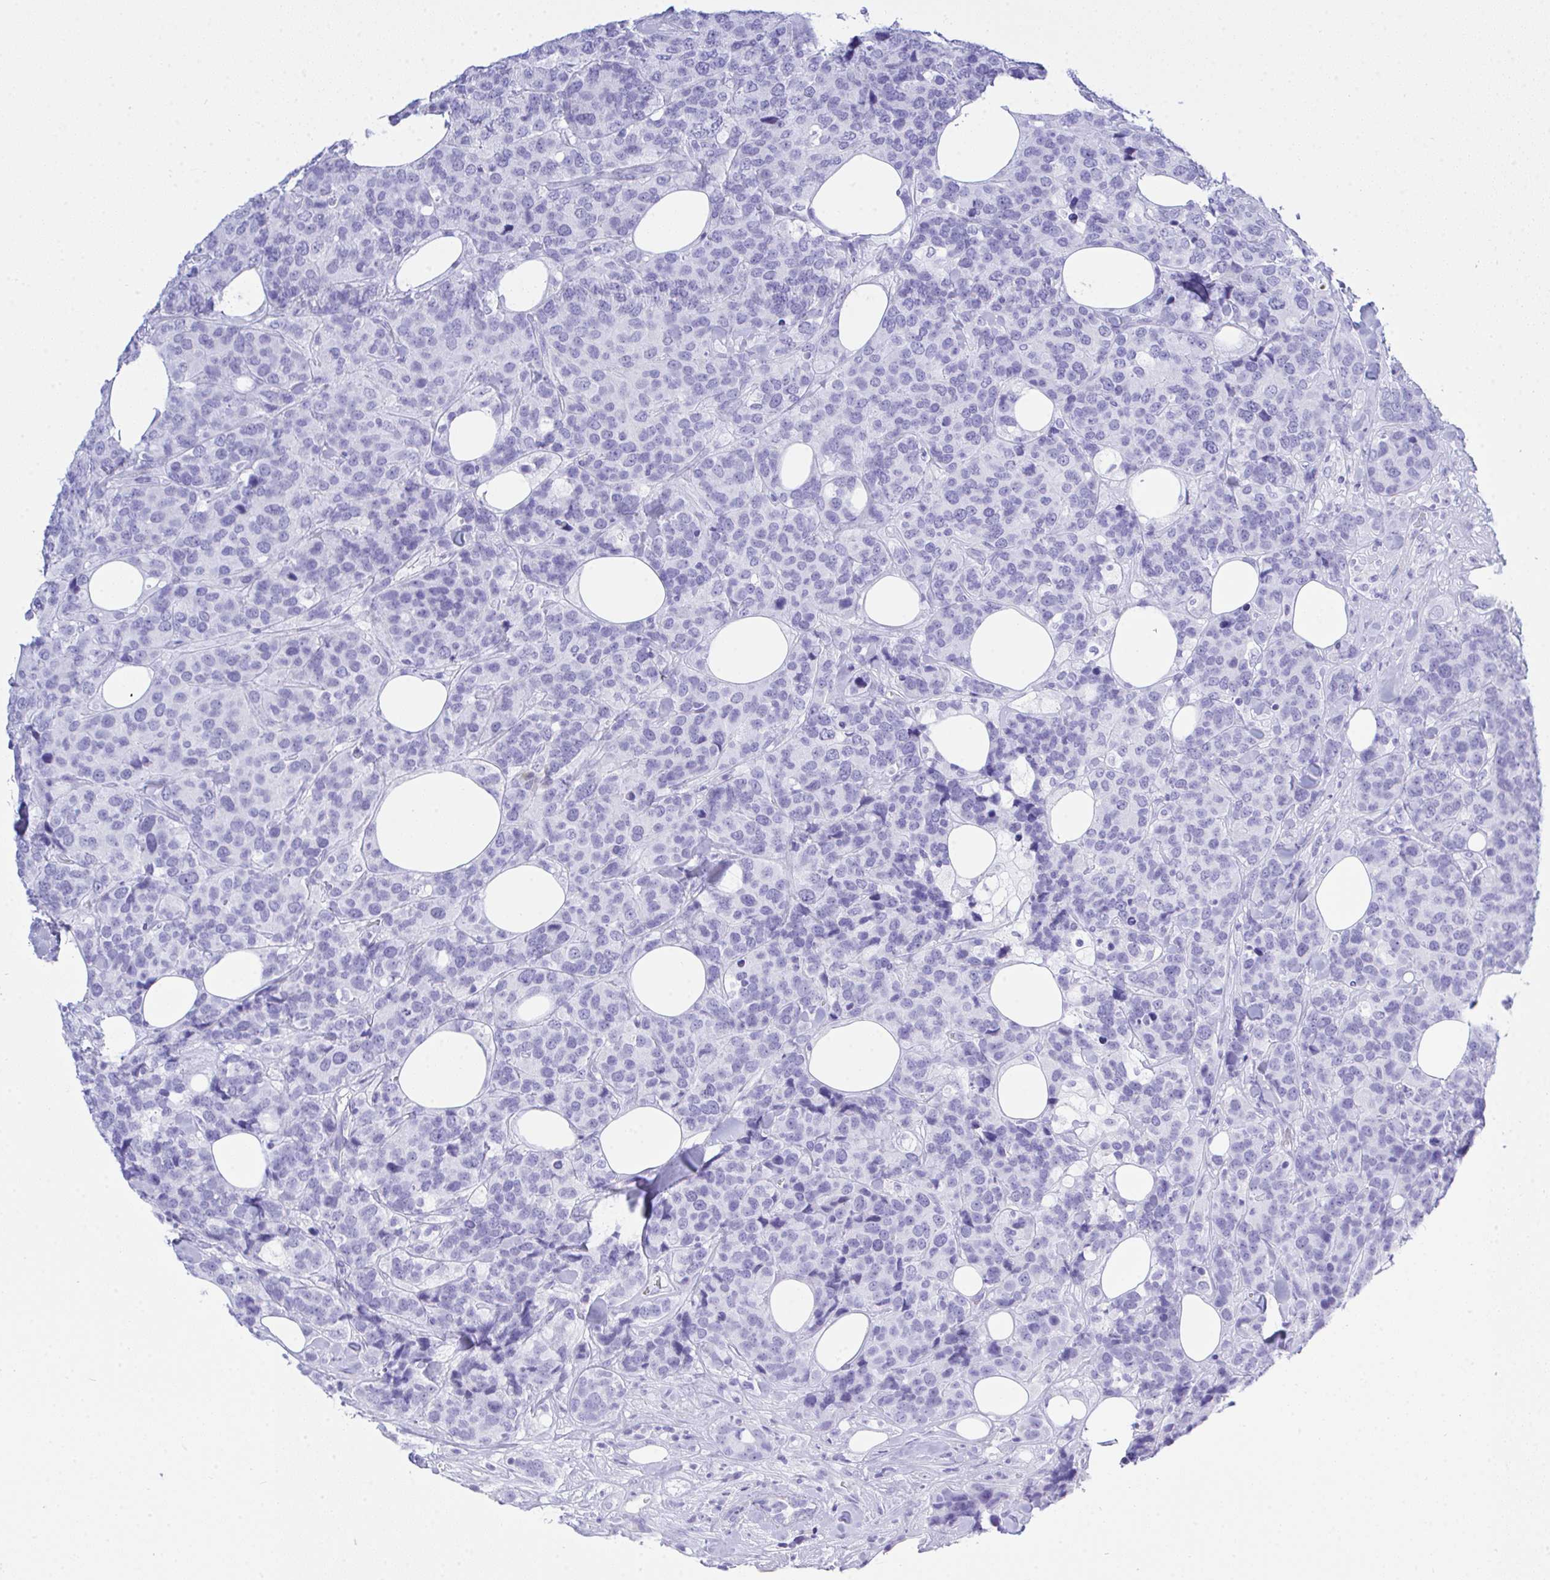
{"staining": {"intensity": "negative", "quantity": "none", "location": "none"}, "tissue": "breast cancer", "cell_type": "Tumor cells", "image_type": "cancer", "snomed": [{"axis": "morphology", "description": "Lobular carcinoma"}, {"axis": "topography", "description": "Breast"}], "caption": "Breast lobular carcinoma stained for a protein using immunohistochemistry (IHC) reveals no expression tumor cells.", "gene": "AKR1D1", "patient": {"sex": "female", "age": 59}}